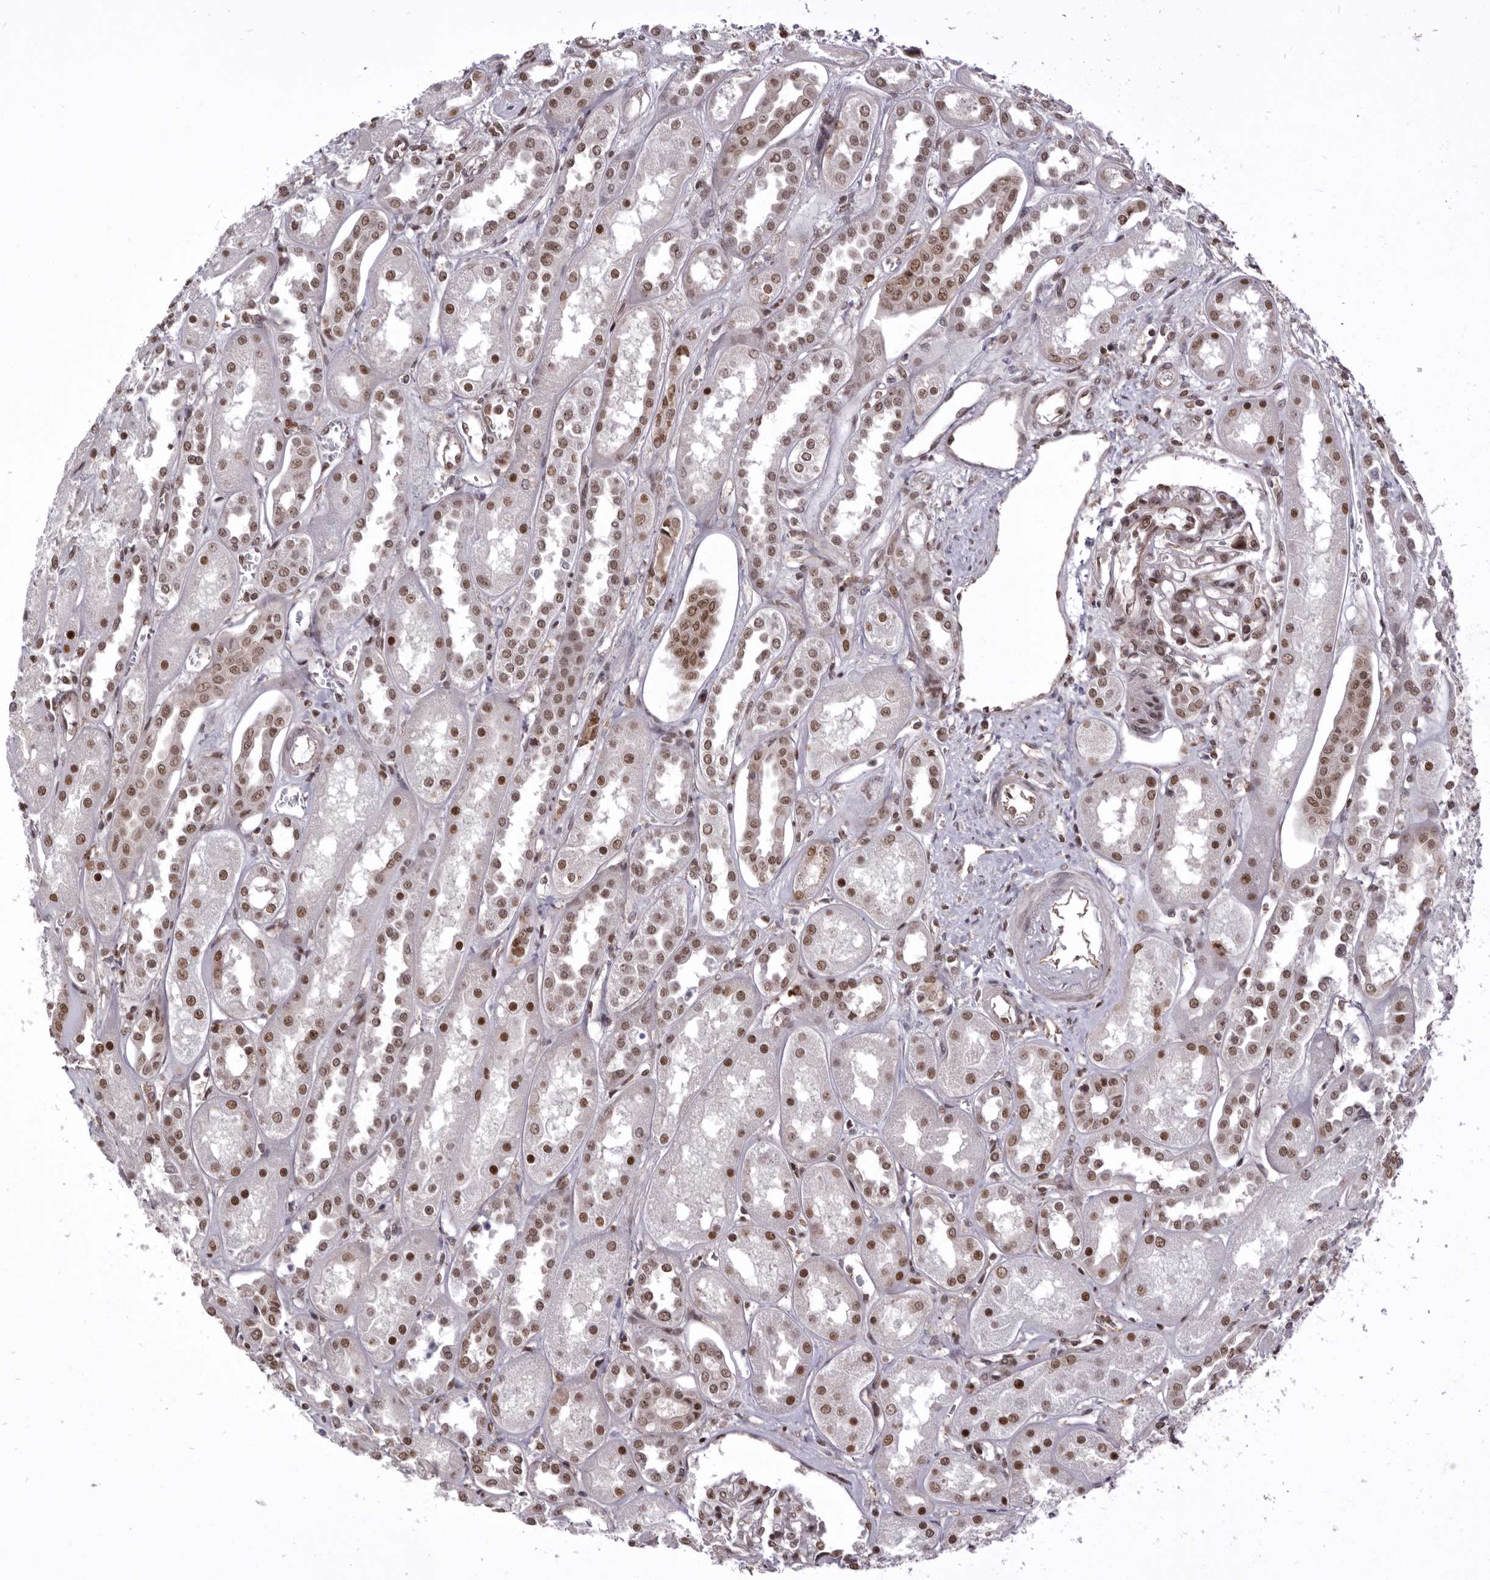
{"staining": {"intensity": "moderate", "quantity": ">75%", "location": "nuclear"}, "tissue": "kidney", "cell_type": "Cells in glomeruli", "image_type": "normal", "snomed": [{"axis": "morphology", "description": "Normal tissue, NOS"}, {"axis": "topography", "description": "Kidney"}], "caption": "Immunohistochemistry (IHC) (DAB) staining of benign human kidney displays moderate nuclear protein staining in approximately >75% of cells in glomeruli. (IHC, brightfield microscopy, high magnification).", "gene": "CHTOP", "patient": {"sex": "male", "age": 70}}